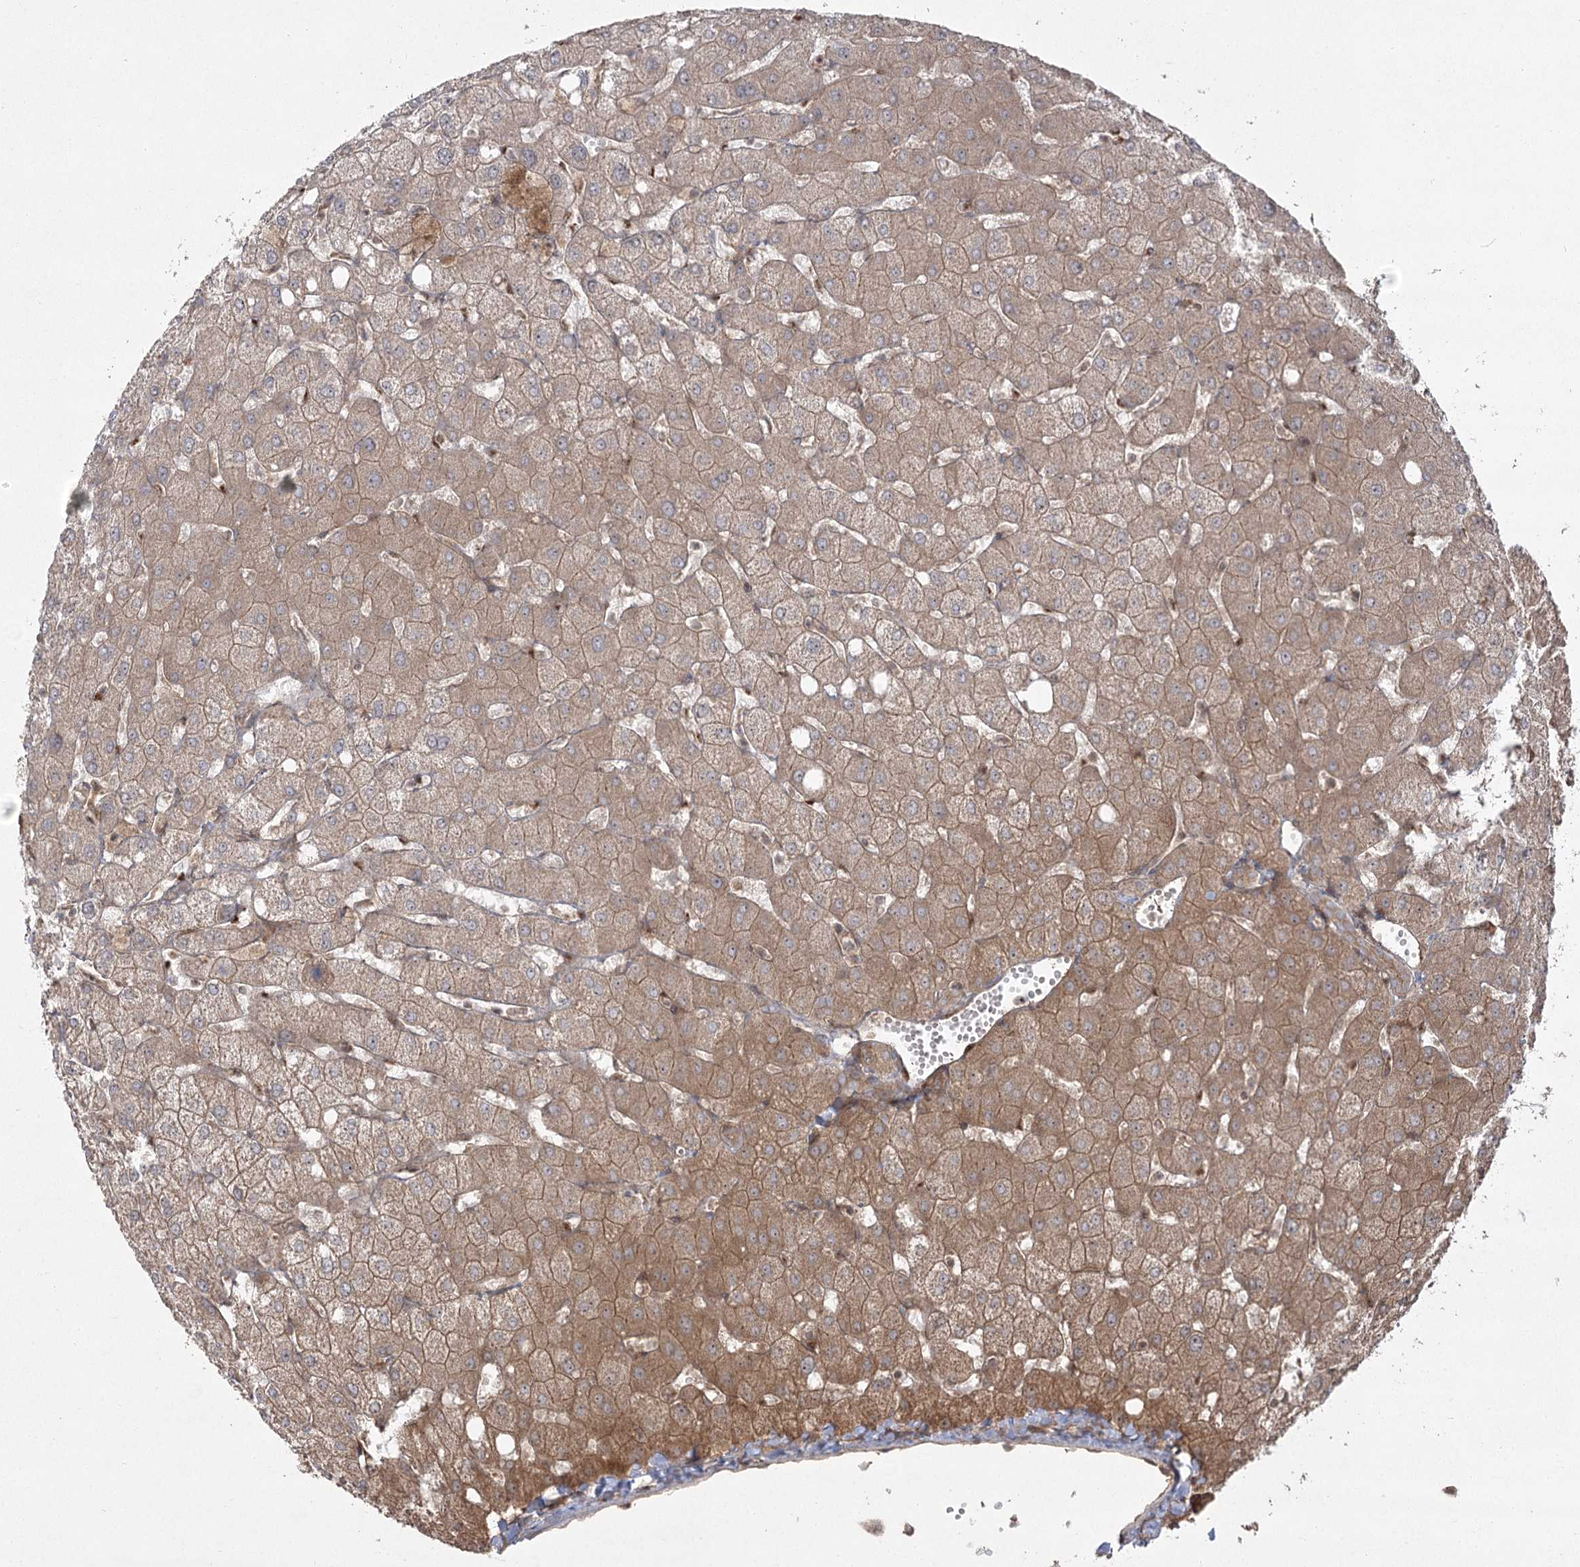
{"staining": {"intensity": "moderate", "quantity": ">75%", "location": "cytoplasmic/membranous"}, "tissue": "liver", "cell_type": "Cholangiocytes", "image_type": "normal", "snomed": [{"axis": "morphology", "description": "Normal tissue, NOS"}, {"axis": "topography", "description": "Liver"}], "caption": "Immunohistochemistry (IHC) photomicrograph of benign liver: human liver stained using immunohistochemistry shows medium levels of moderate protein expression localized specifically in the cytoplasmic/membranous of cholangiocytes, appearing as a cytoplasmic/membranous brown color.", "gene": "CPLANE1", "patient": {"sex": "female", "age": 54}}